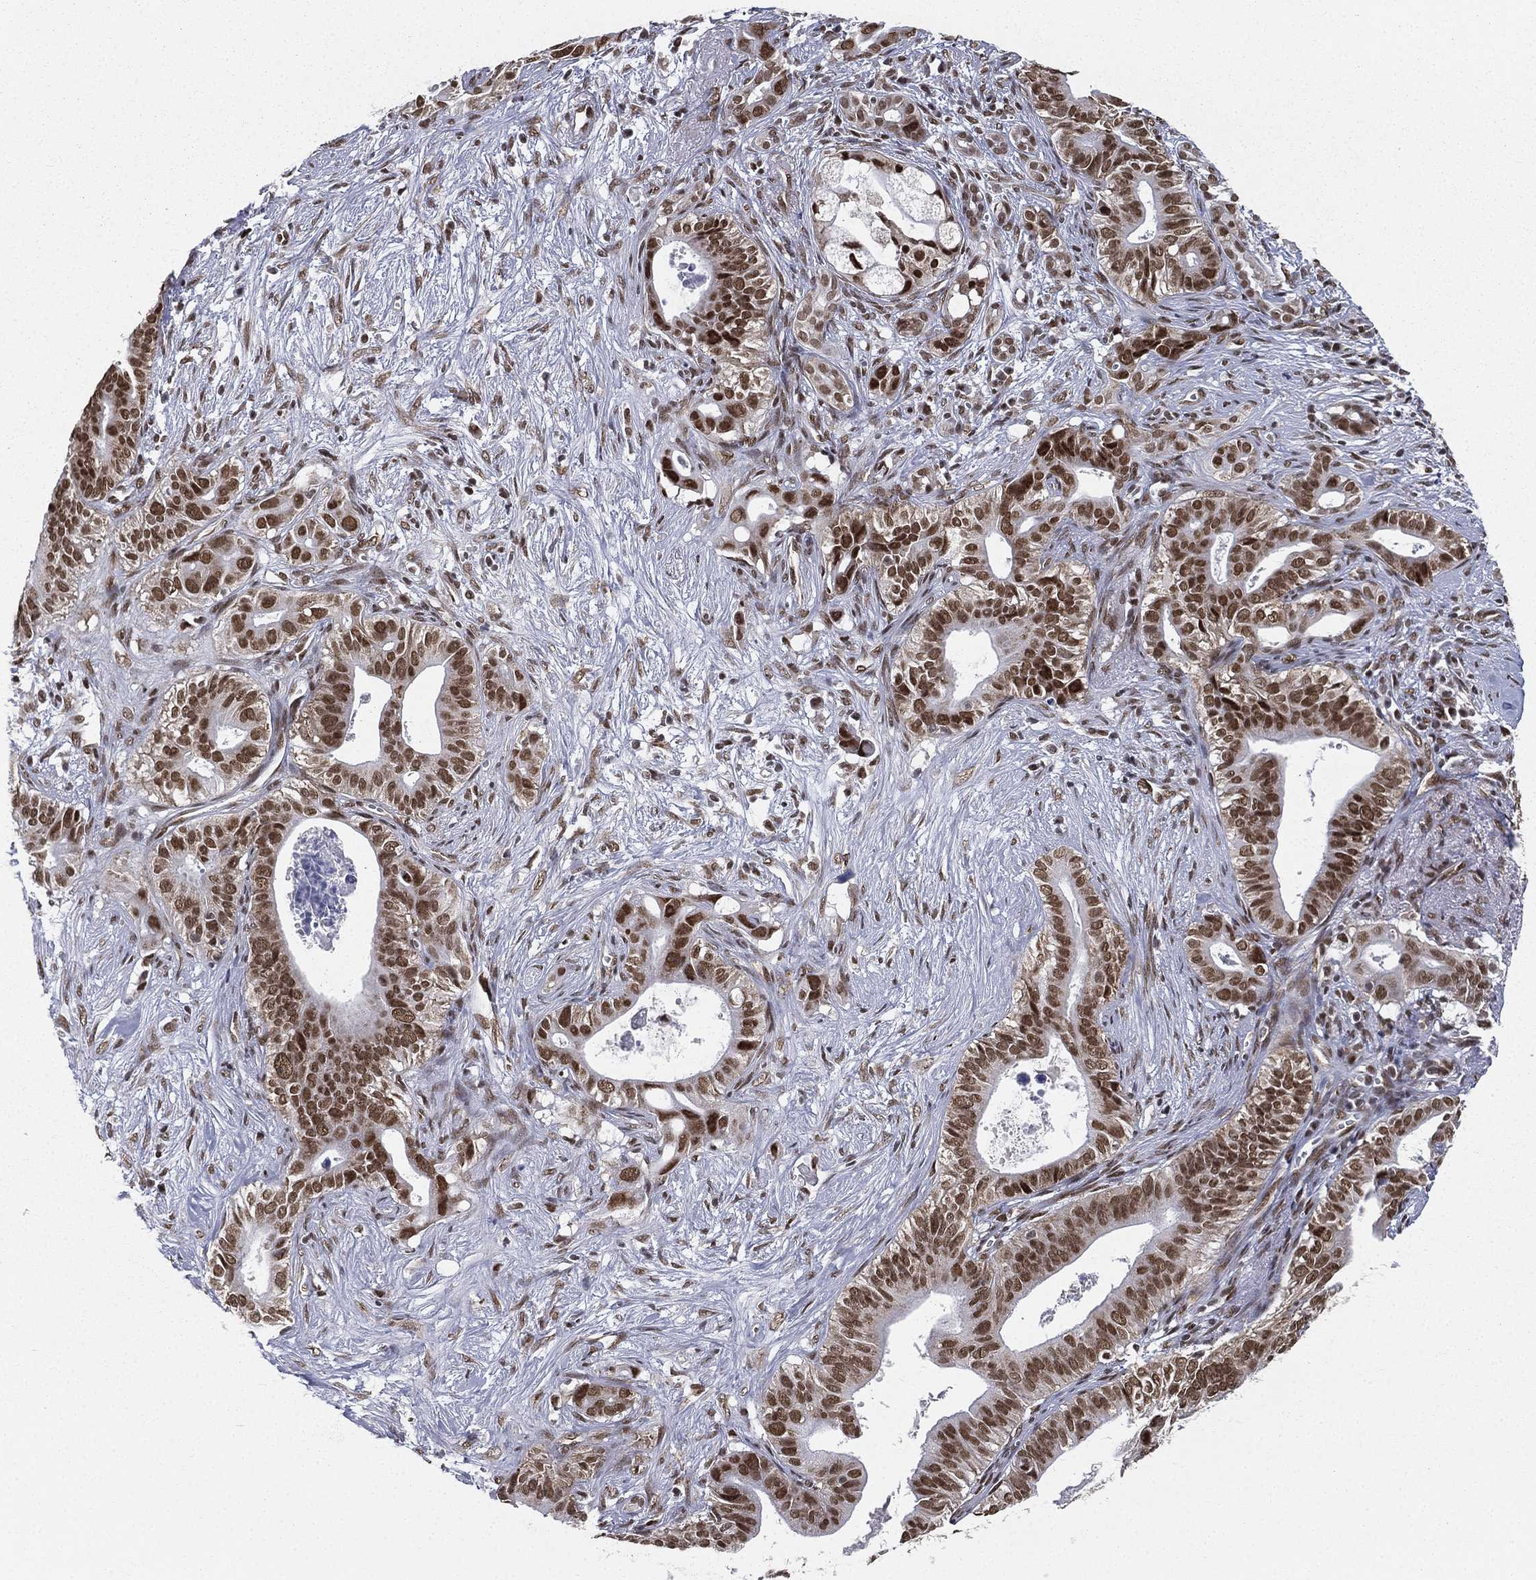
{"staining": {"intensity": "strong", "quantity": "25%-75%", "location": "nuclear"}, "tissue": "pancreatic cancer", "cell_type": "Tumor cells", "image_type": "cancer", "snomed": [{"axis": "morphology", "description": "Adenocarcinoma, NOS"}, {"axis": "topography", "description": "Pancreas"}], "caption": "Protein staining exhibits strong nuclear positivity in about 25%-75% of tumor cells in pancreatic adenocarcinoma.", "gene": "FUBP3", "patient": {"sex": "male", "age": 61}}